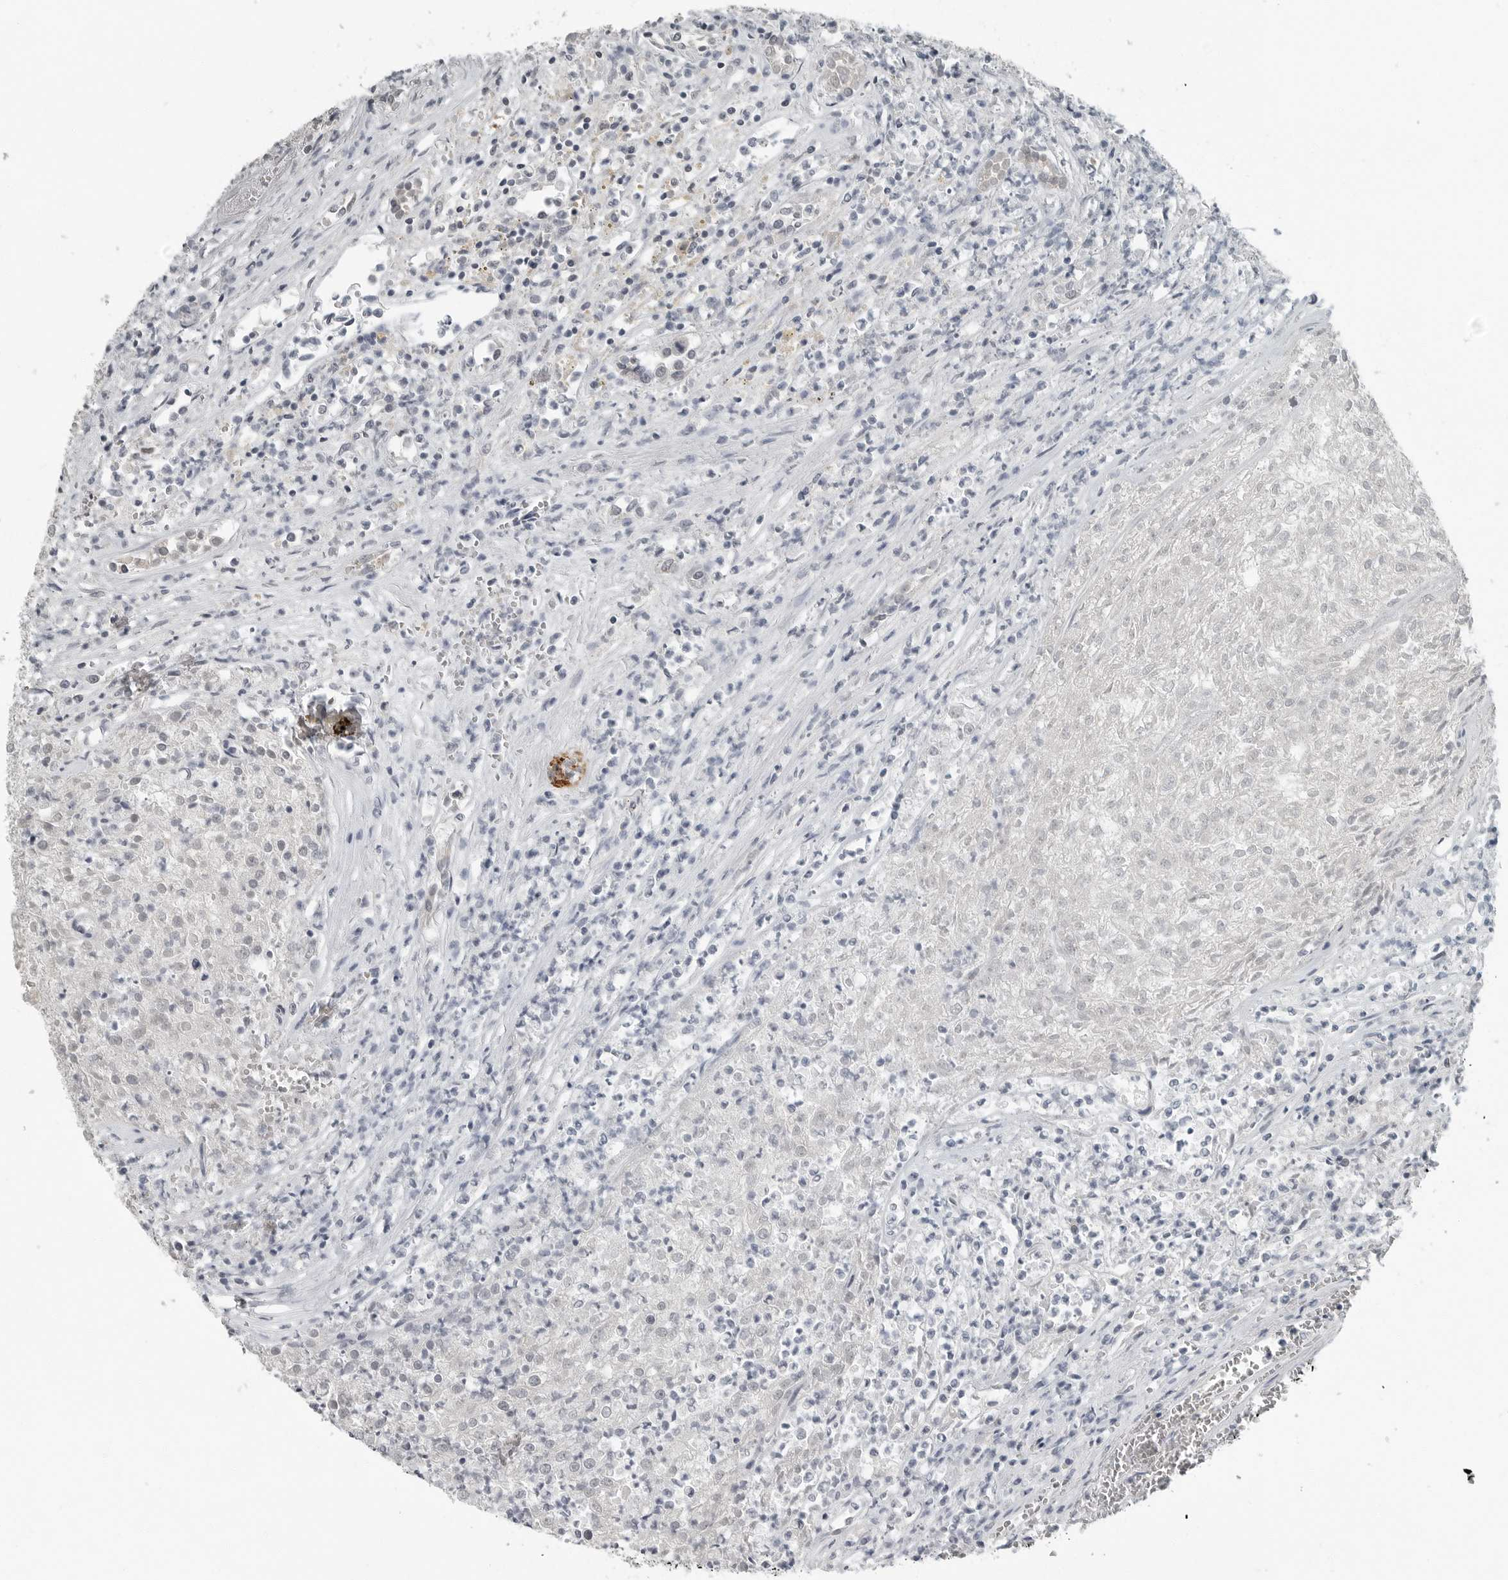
{"staining": {"intensity": "negative", "quantity": "none", "location": "none"}, "tissue": "renal cancer", "cell_type": "Tumor cells", "image_type": "cancer", "snomed": [{"axis": "morphology", "description": "Adenocarcinoma, NOS"}, {"axis": "topography", "description": "Kidney"}], "caption": "Immunohistochemistry (IHC) histopathology image of neoplastic tissue: renal adenocarcinoma stained with DAB exhibits no significant protein staining in tumor cells.", "gene": "KYAT1", "patient": {"sex": "female", "age": 54}}